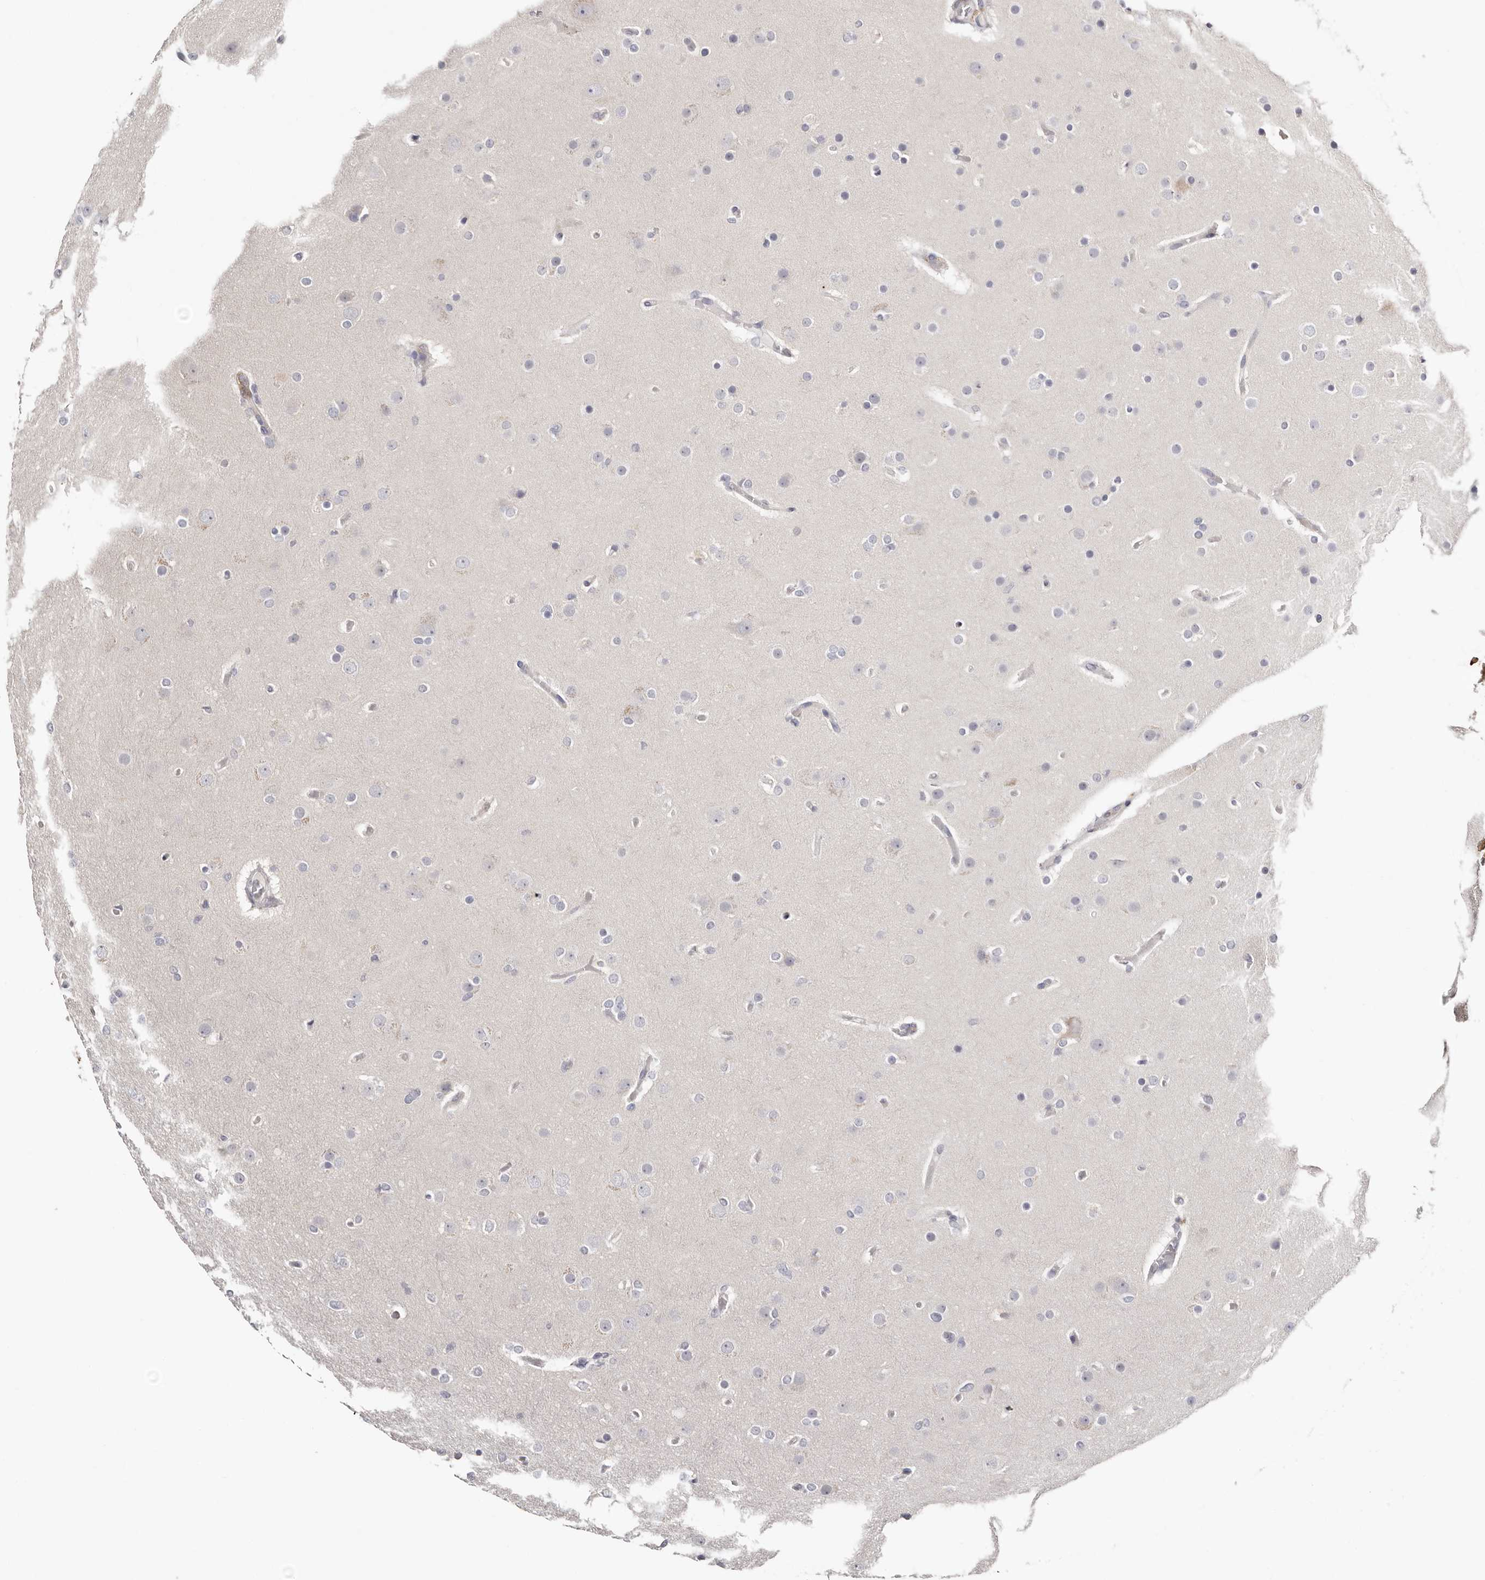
{"staining": {"intensity": "negative", "quantity": "none", "location": "none"}, "tissue": "glioma", "cell_type": "Tumor cells", "image_type": "cancer", "snomed": [{"axis": "morphology", "description": "Glioma, malignant, High grade"}, {"axis": "topography", "description": "Cerebral cortex"}], "caption": "There is no significant staining in tumor cells of malignant glioma (high-grade).", "gene": "S100A14", "patient": {"sex": "female", "age": 36}}